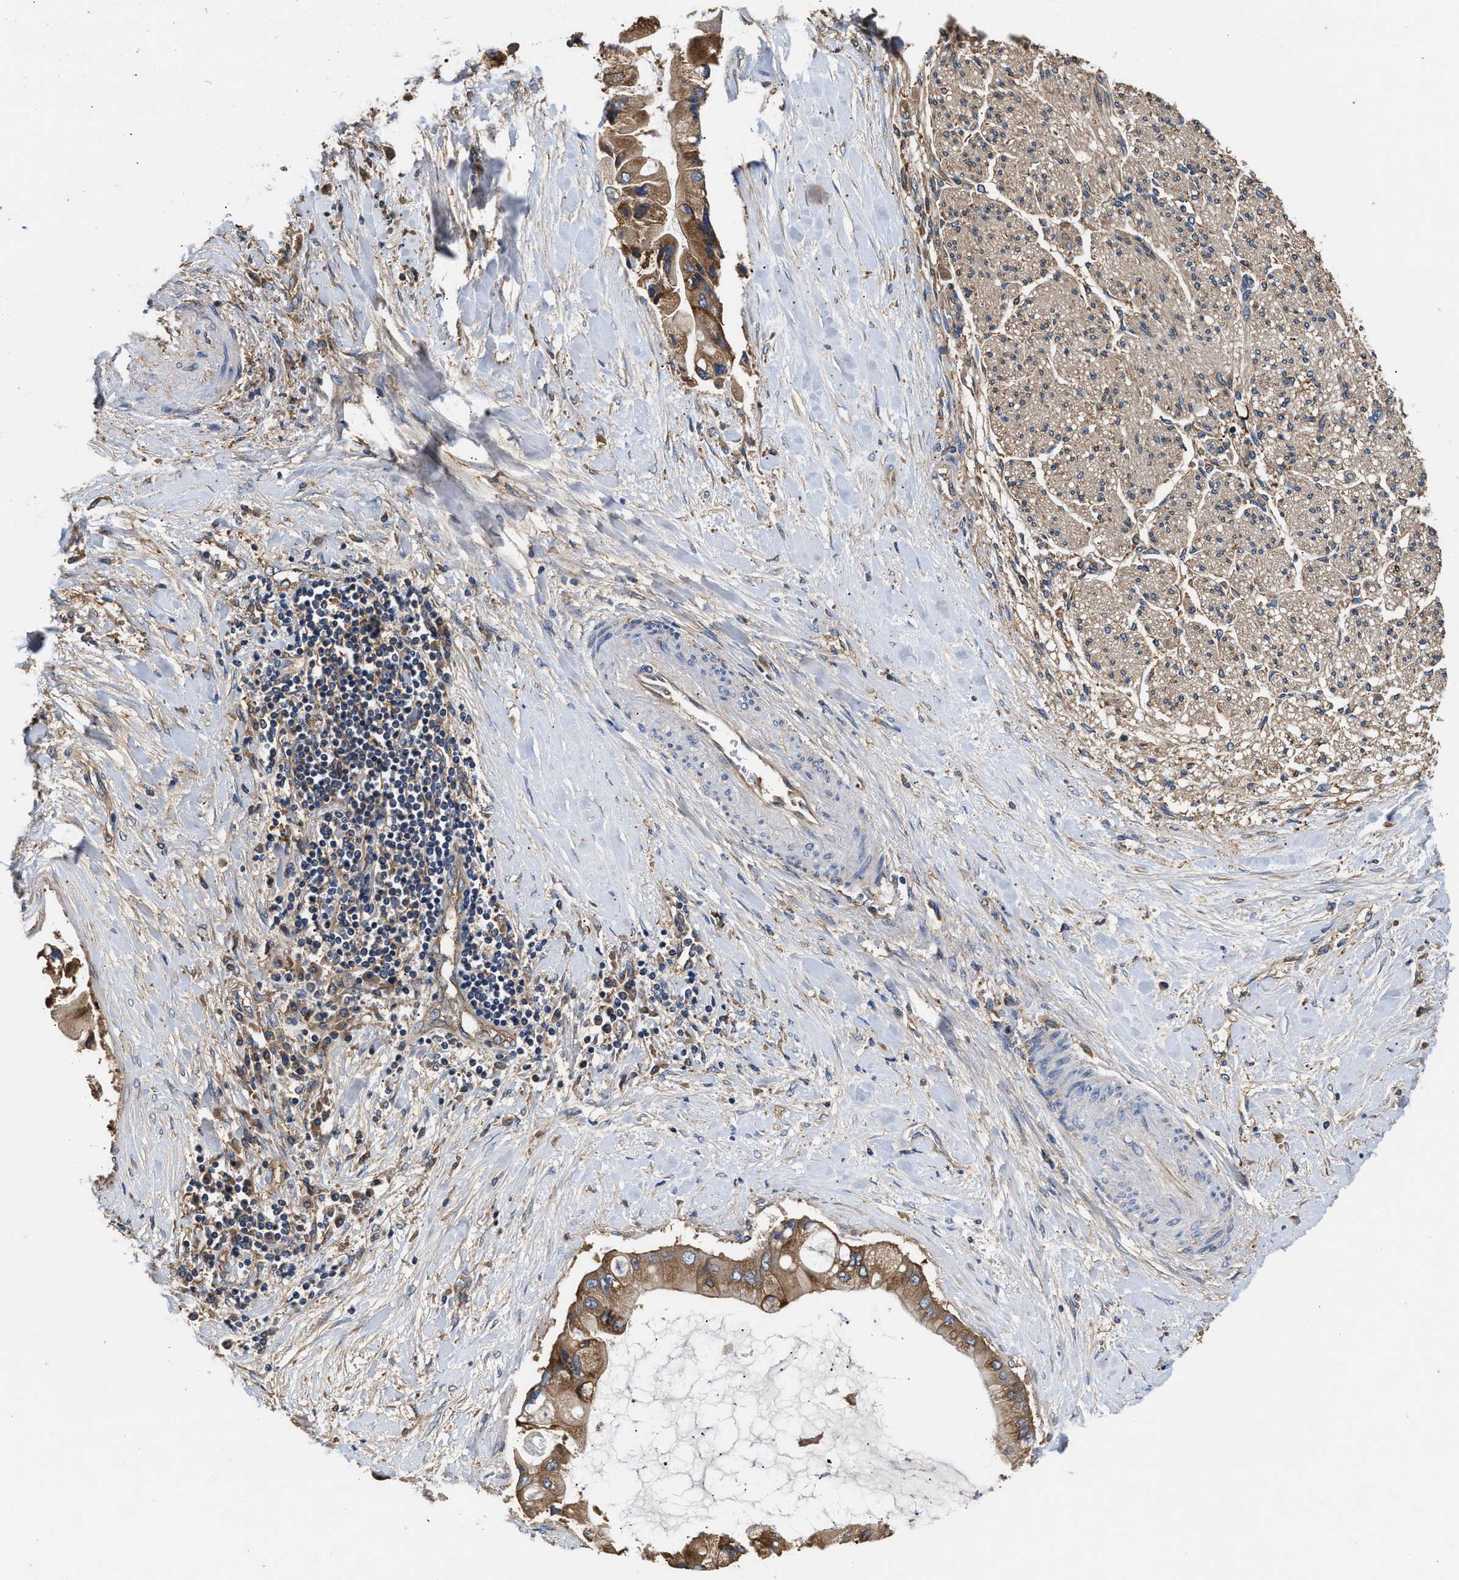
{"staining": {"intensity": "moderate", "quantity": ">75%", "location": "cytoplasmic/membranous"}, "tissue": "liver cancer", "cell_type": "Tumor cells", "image_type": "cancer", "snomed": [{"axis": "morphology", "description": "Cholangiocarcinoma"}, {"axis": "topography", "description": "Liver"}], "caption": "Liver cholangiocarcinoma tissue shows moderate cytoplasmic/membranous staining in about >75% of tumor cells, visualized by immunohistochemistry.", "gene": "KLB", "patient": {"sex": "male", "age": 50}}